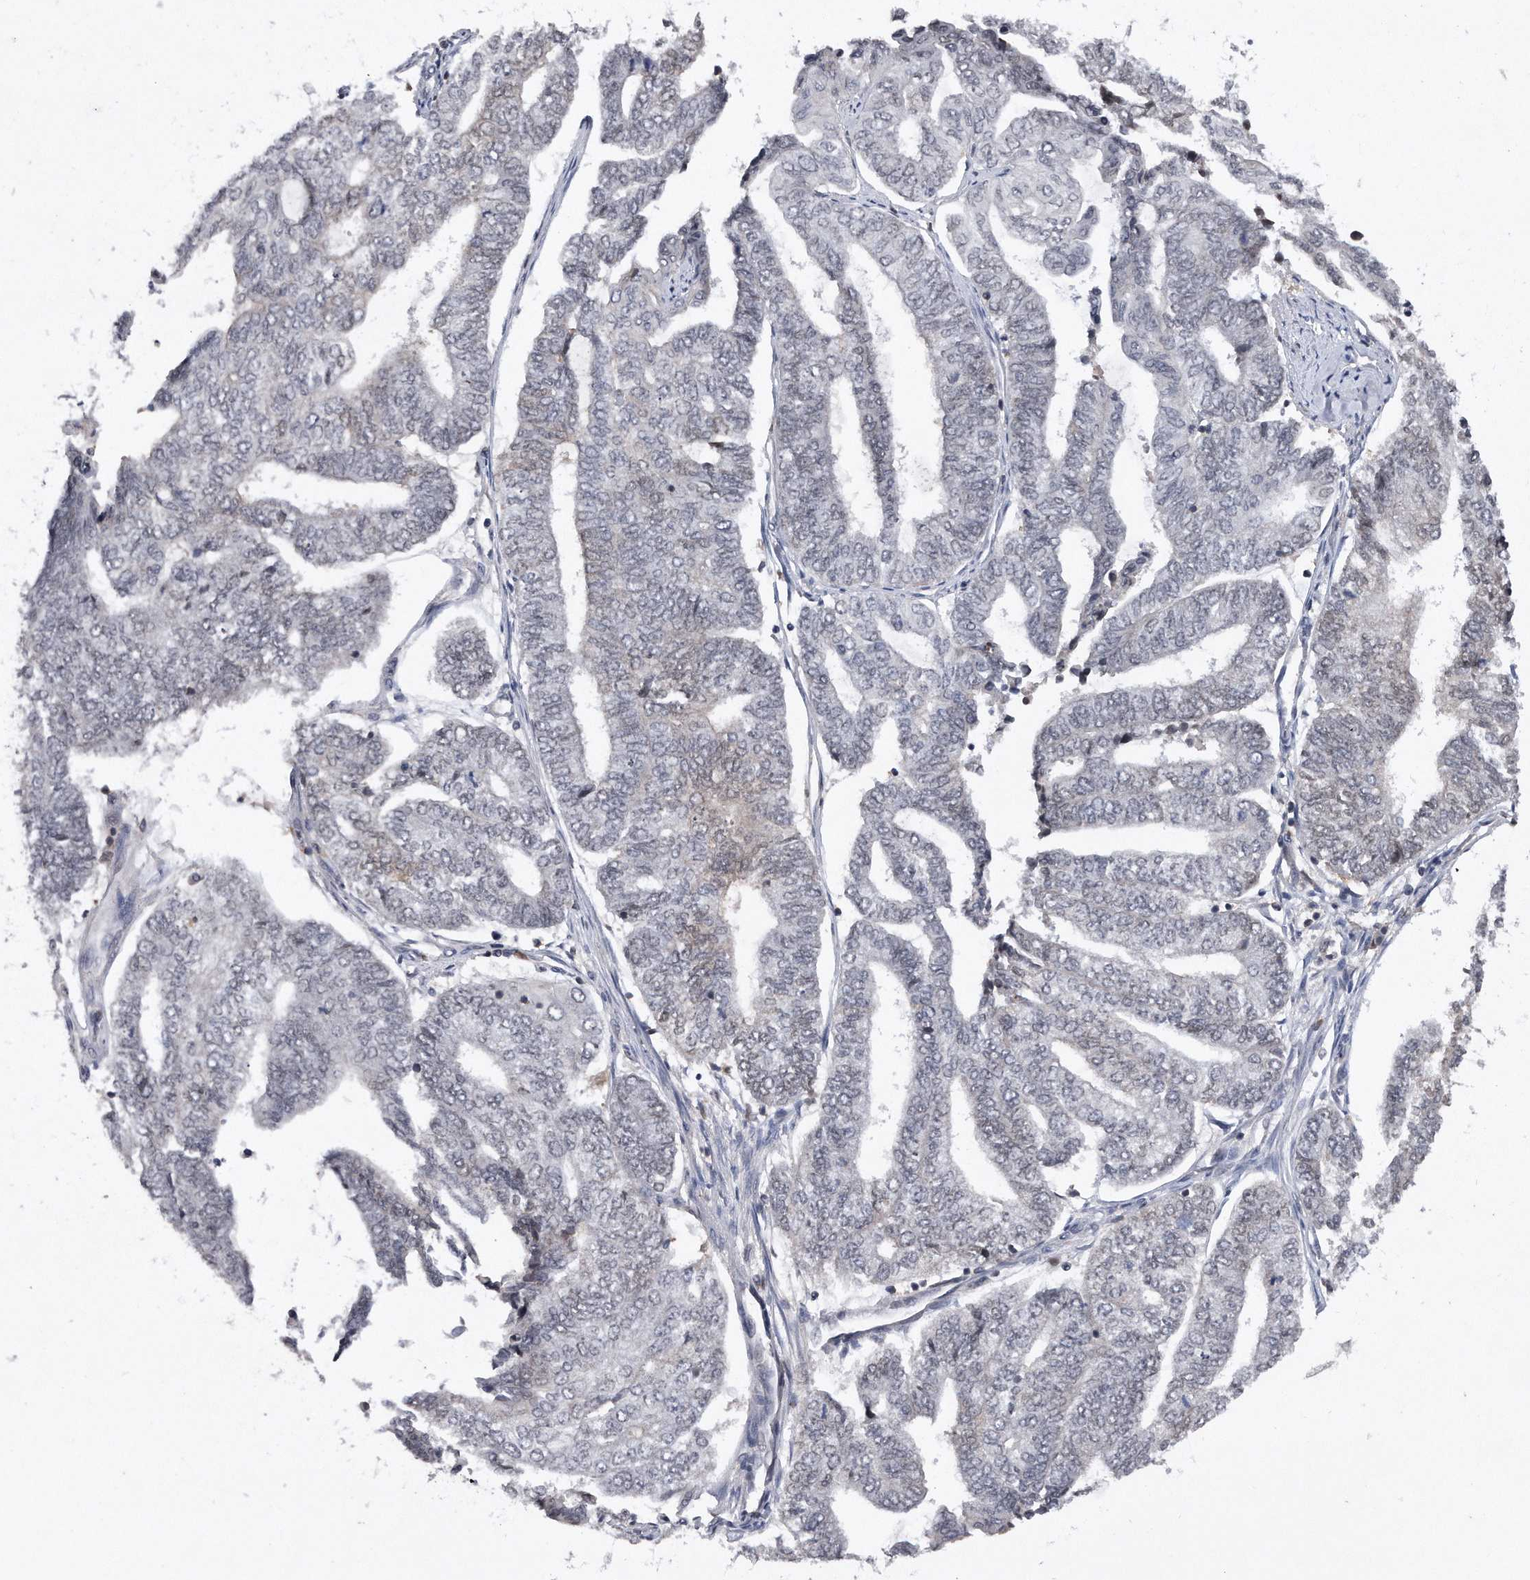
{"staining": {"intensity": "negative", "quantity": "none", "location": "none"}, "tissue": "endometrial cancer", "cell_type": "Tumor cells", "image_type": "cancer", "snomed": [{"axis": "morphology", "description": "Adenocarcinoma, NOS"}, {"axis": "topography", "description": "Uterus"}, {"axis": "topography", "description": "Endometrium"}], "caption": "High power microscopy photomicrograph of an immunohistochemistry micrograph of endometrial adenocarcinoma, revealing no significant positivity in tumor cells. (DAB (3,3'-diaminobenzidine) immunohistochemistry (IHC) with hematoxylin counter stain).", "gene": "VIRMA", "patient": {"sex": "female", "age": 70}}